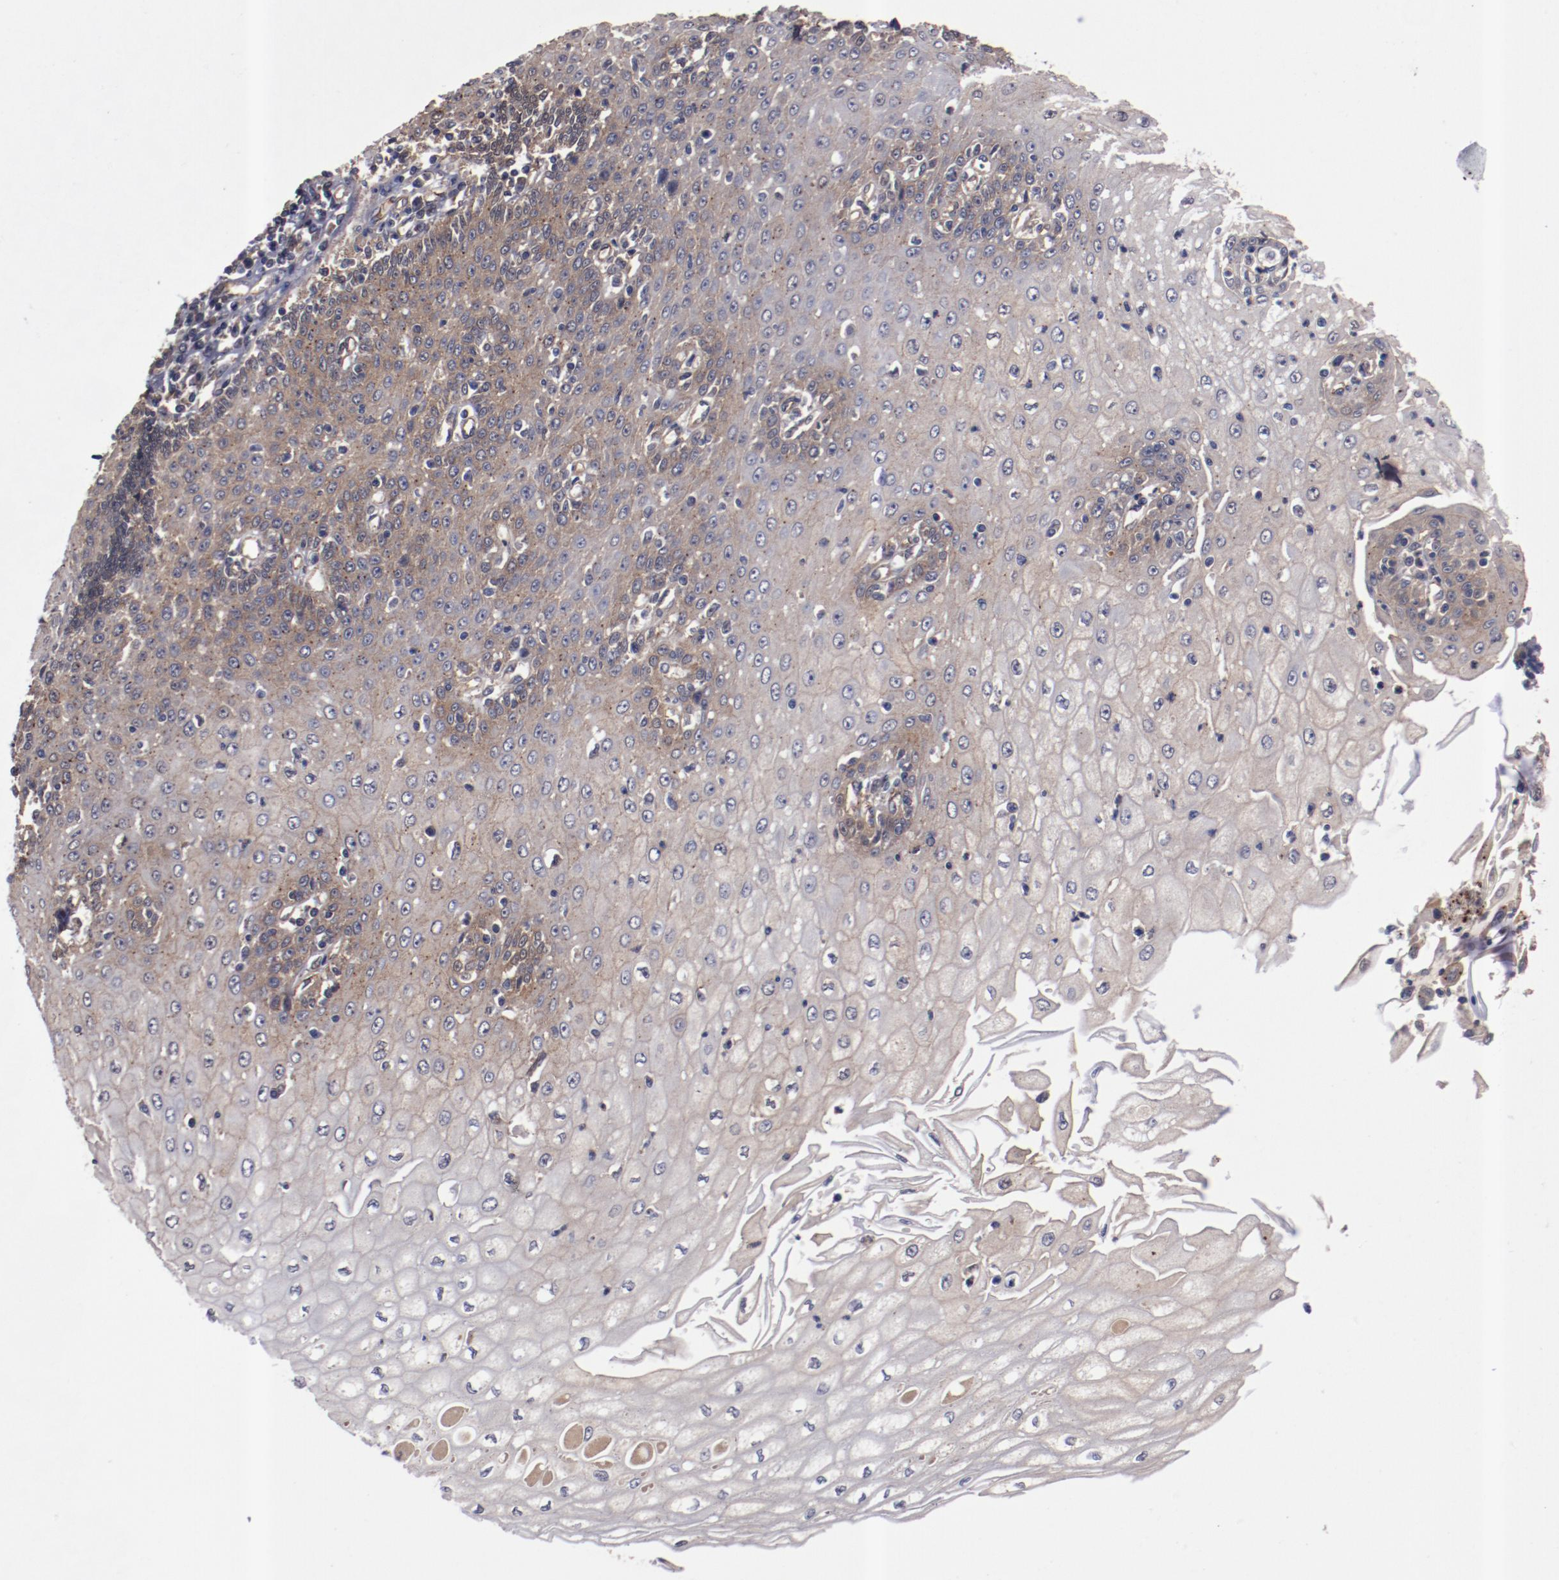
{"staining": {"intensity": "weak", "quantity": "<25%", "location": "cytoplasmic/membranous"}, "tissue": "esophagus", "cell_type": "Squamous epithelial cells", "image_type": "normal", "snomed": [{"axis": "morphology", "description": "Normal tissue, NOS"}, {"axis": "topography", "description": "Esophagus"}], "caption": "IHC of normal human esophagus exhibits no staining in squamous epithelial cells.", "gene": "DNAAF2", "patient": {"sex": "male", "age": 65}}